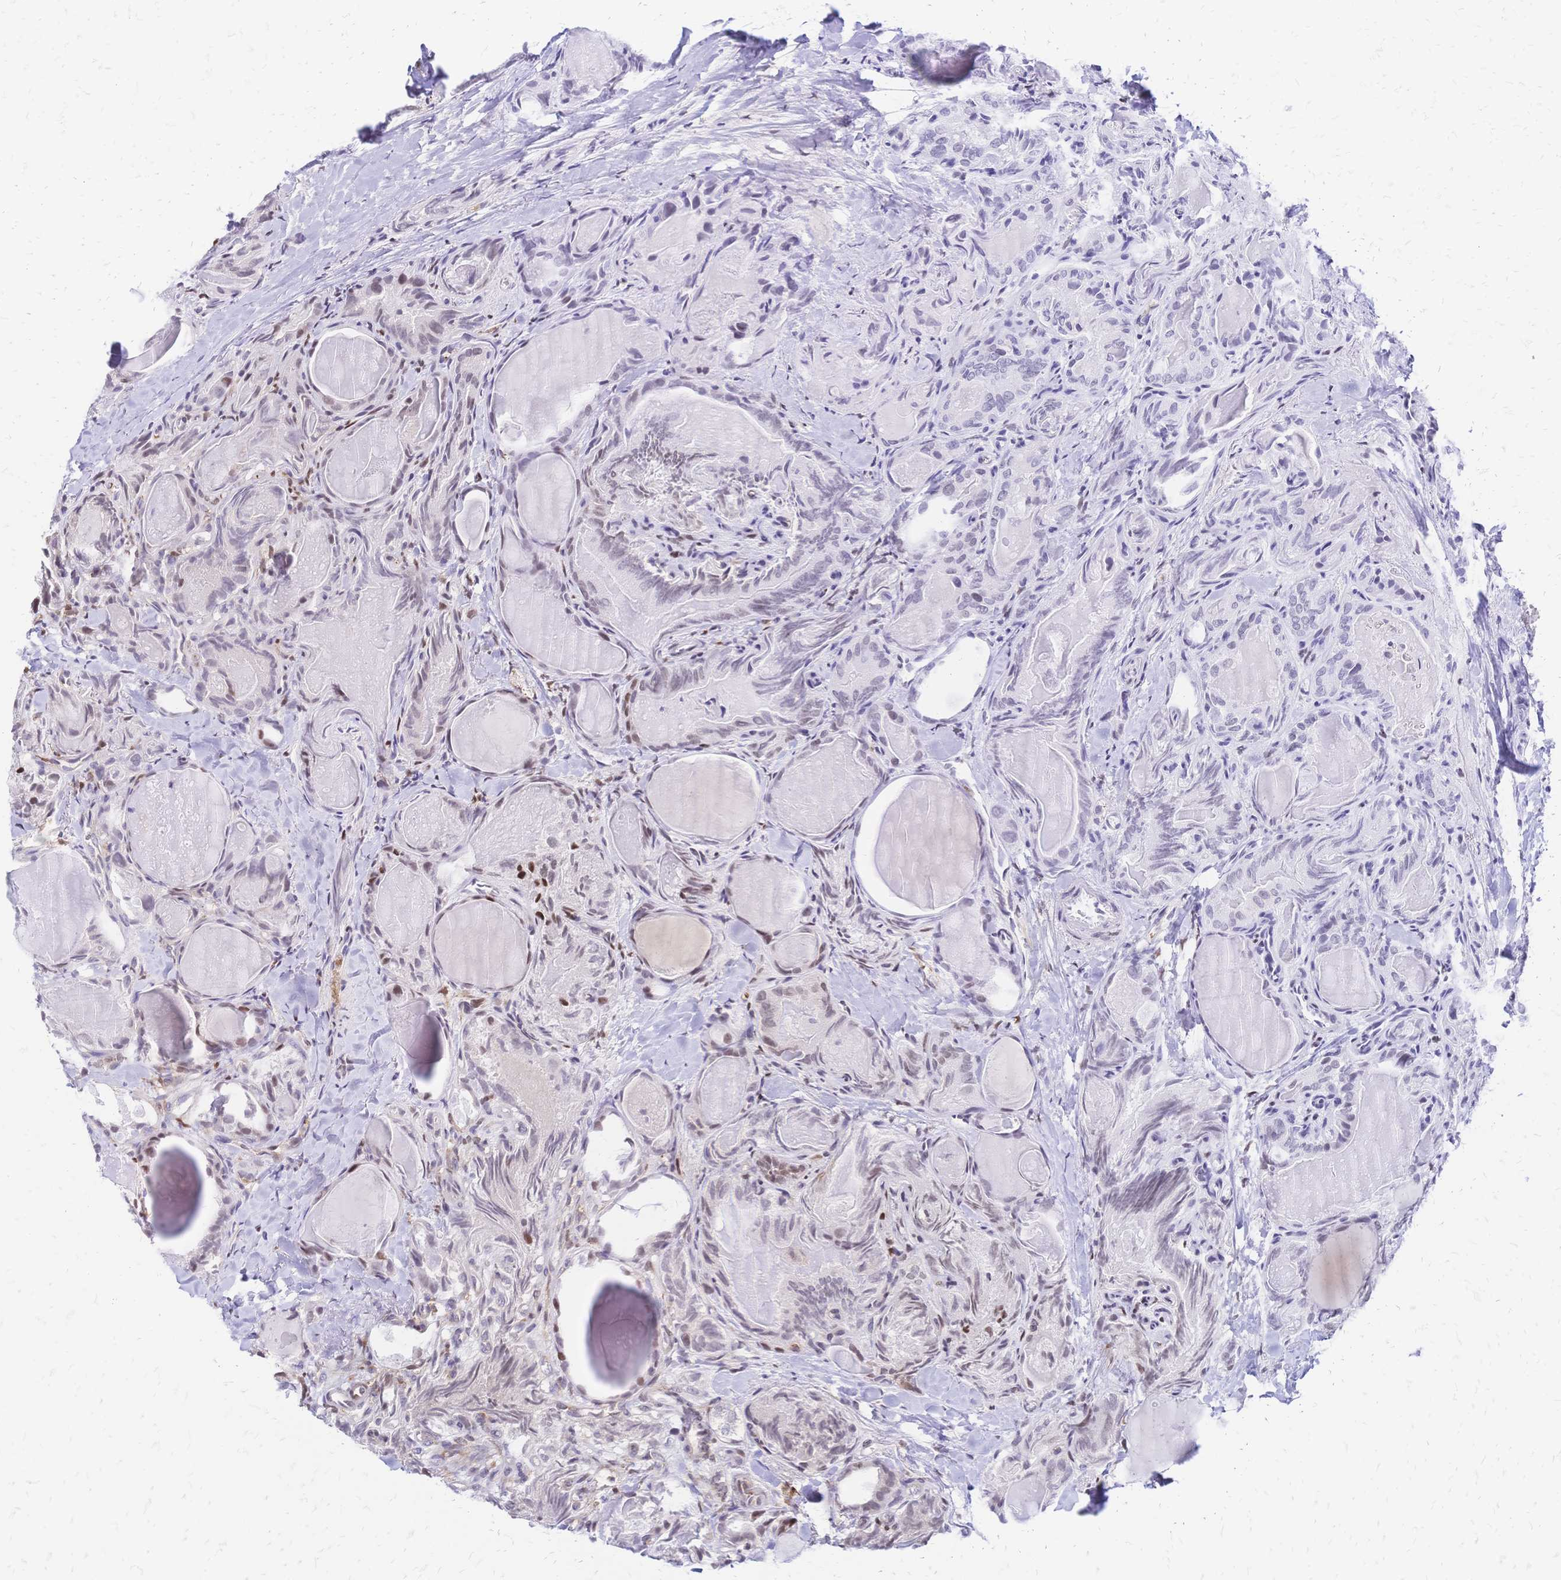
{"staining": {"intensity": "moderate", "quantity": "<25%", "location": "nuclear"}, "tissue": "thyroid cancer", "cell_type": "Tumor cells", "image_type": "cancer", "snomed": [{"axis": "morphology", "description": "Papillary adenocarcinoma, NOS"}, {"axis": "topography", "description": "Thyroid gland"}], "caption": "This is a photomicrograph of immunohistochemistry (IHC) staining of papillary adenocarcinoma (thyroid), which shows moderate positivity in the nuclear of tumor cells.", "gene": "NFIC", "patient": {"sex": "female", "age": 75}}